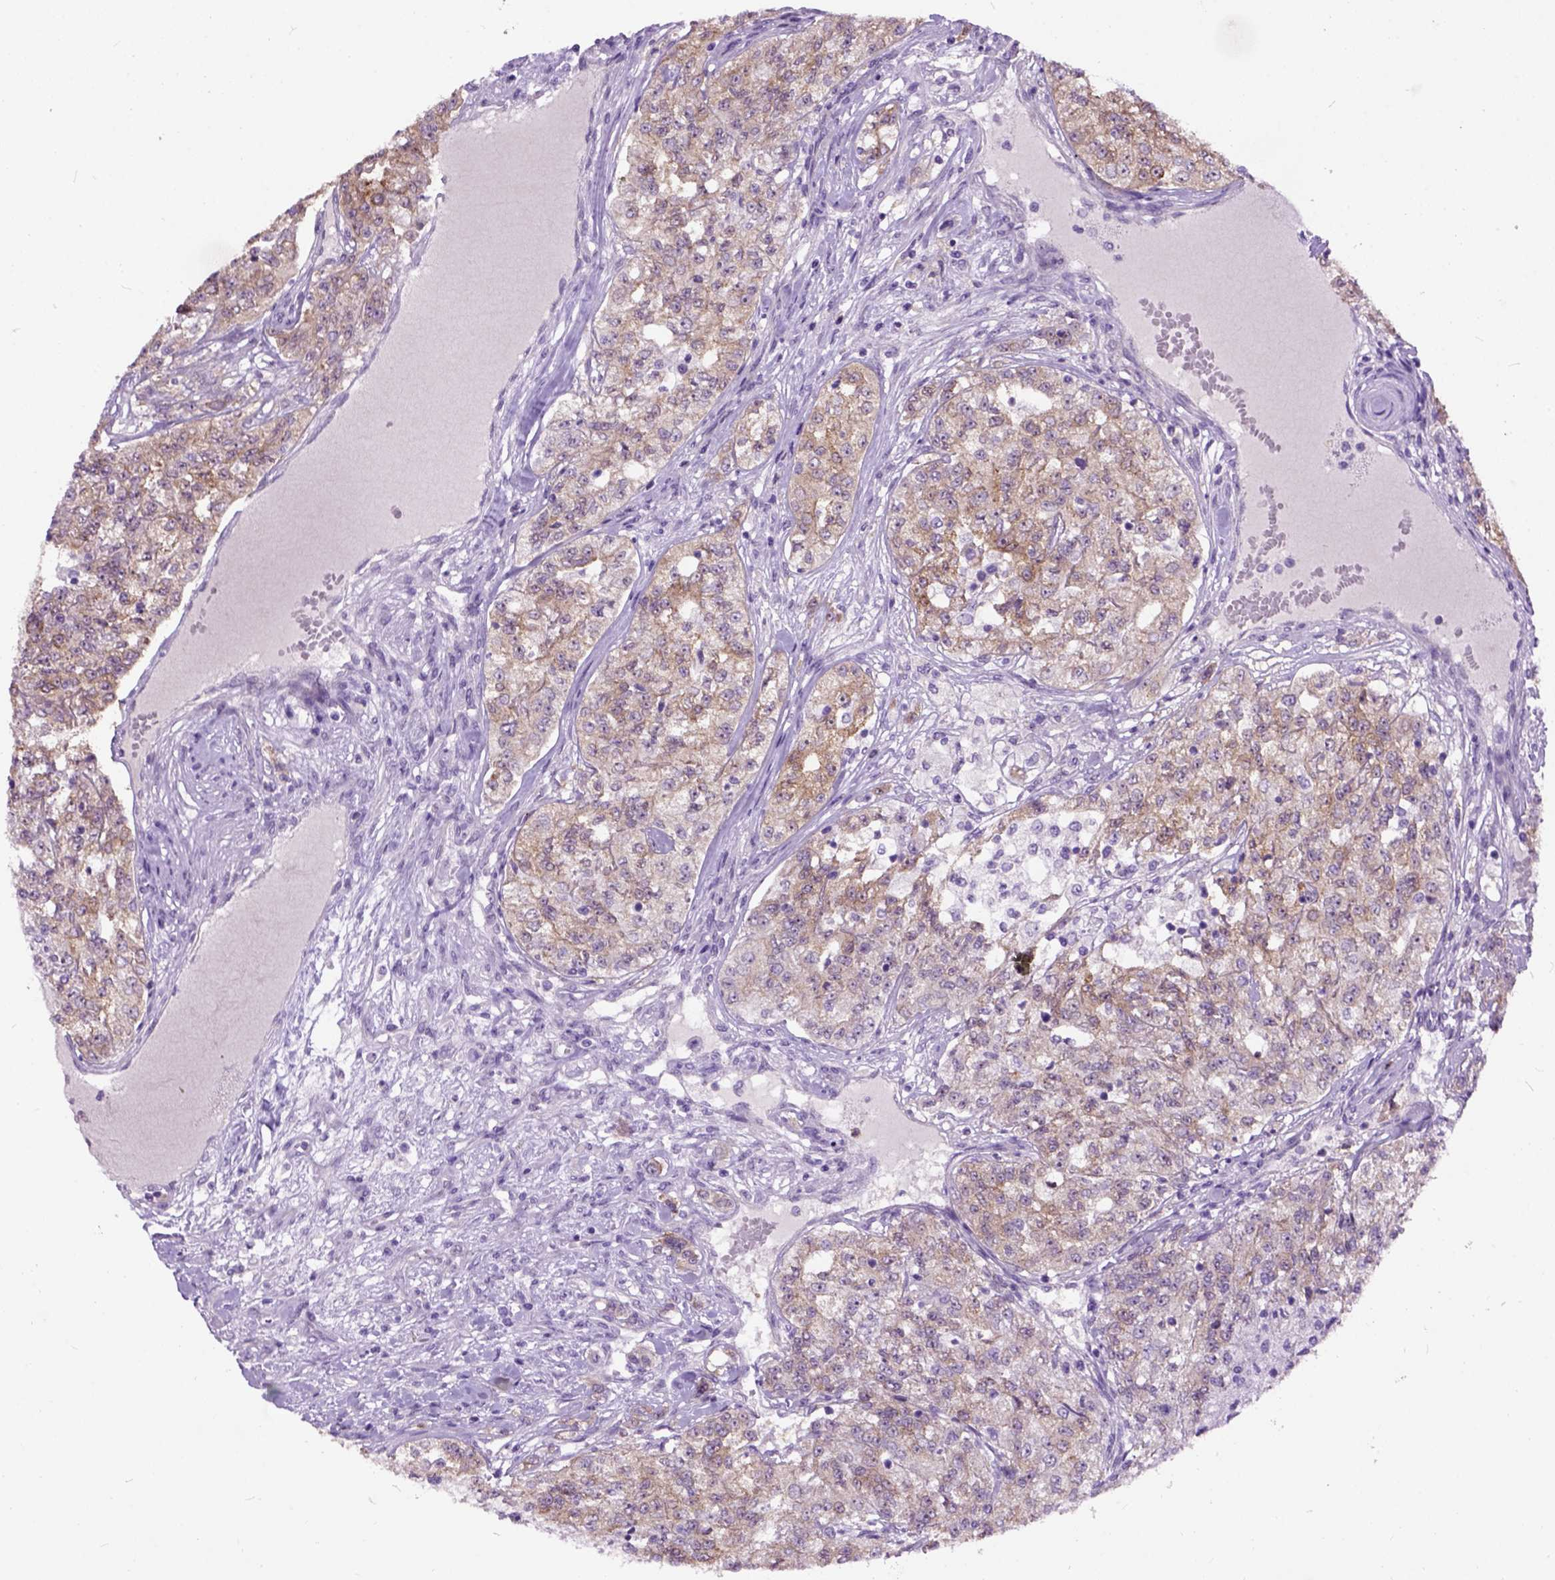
{"staining": {"intensity": "weak", "quantity": ">75%", "location": "cytoplasmic/membranous"}, "tissue": "renal cancer", "cell_type": "Tumor cells", "image_type": "cancer", "snomed": [{"axis": "morphology", "description": "Adenocarcinoma, NOS"}, {"axis": "topography", "description": "Kidney"}], "caption": "IHC (DAB) staining of human renal cancer reveals weak cytoplasmic/membranous protein expression in approximately >75% of tumor cells.", "gene": "MAPT", "patient": {"sex": "female", "age": 63}}